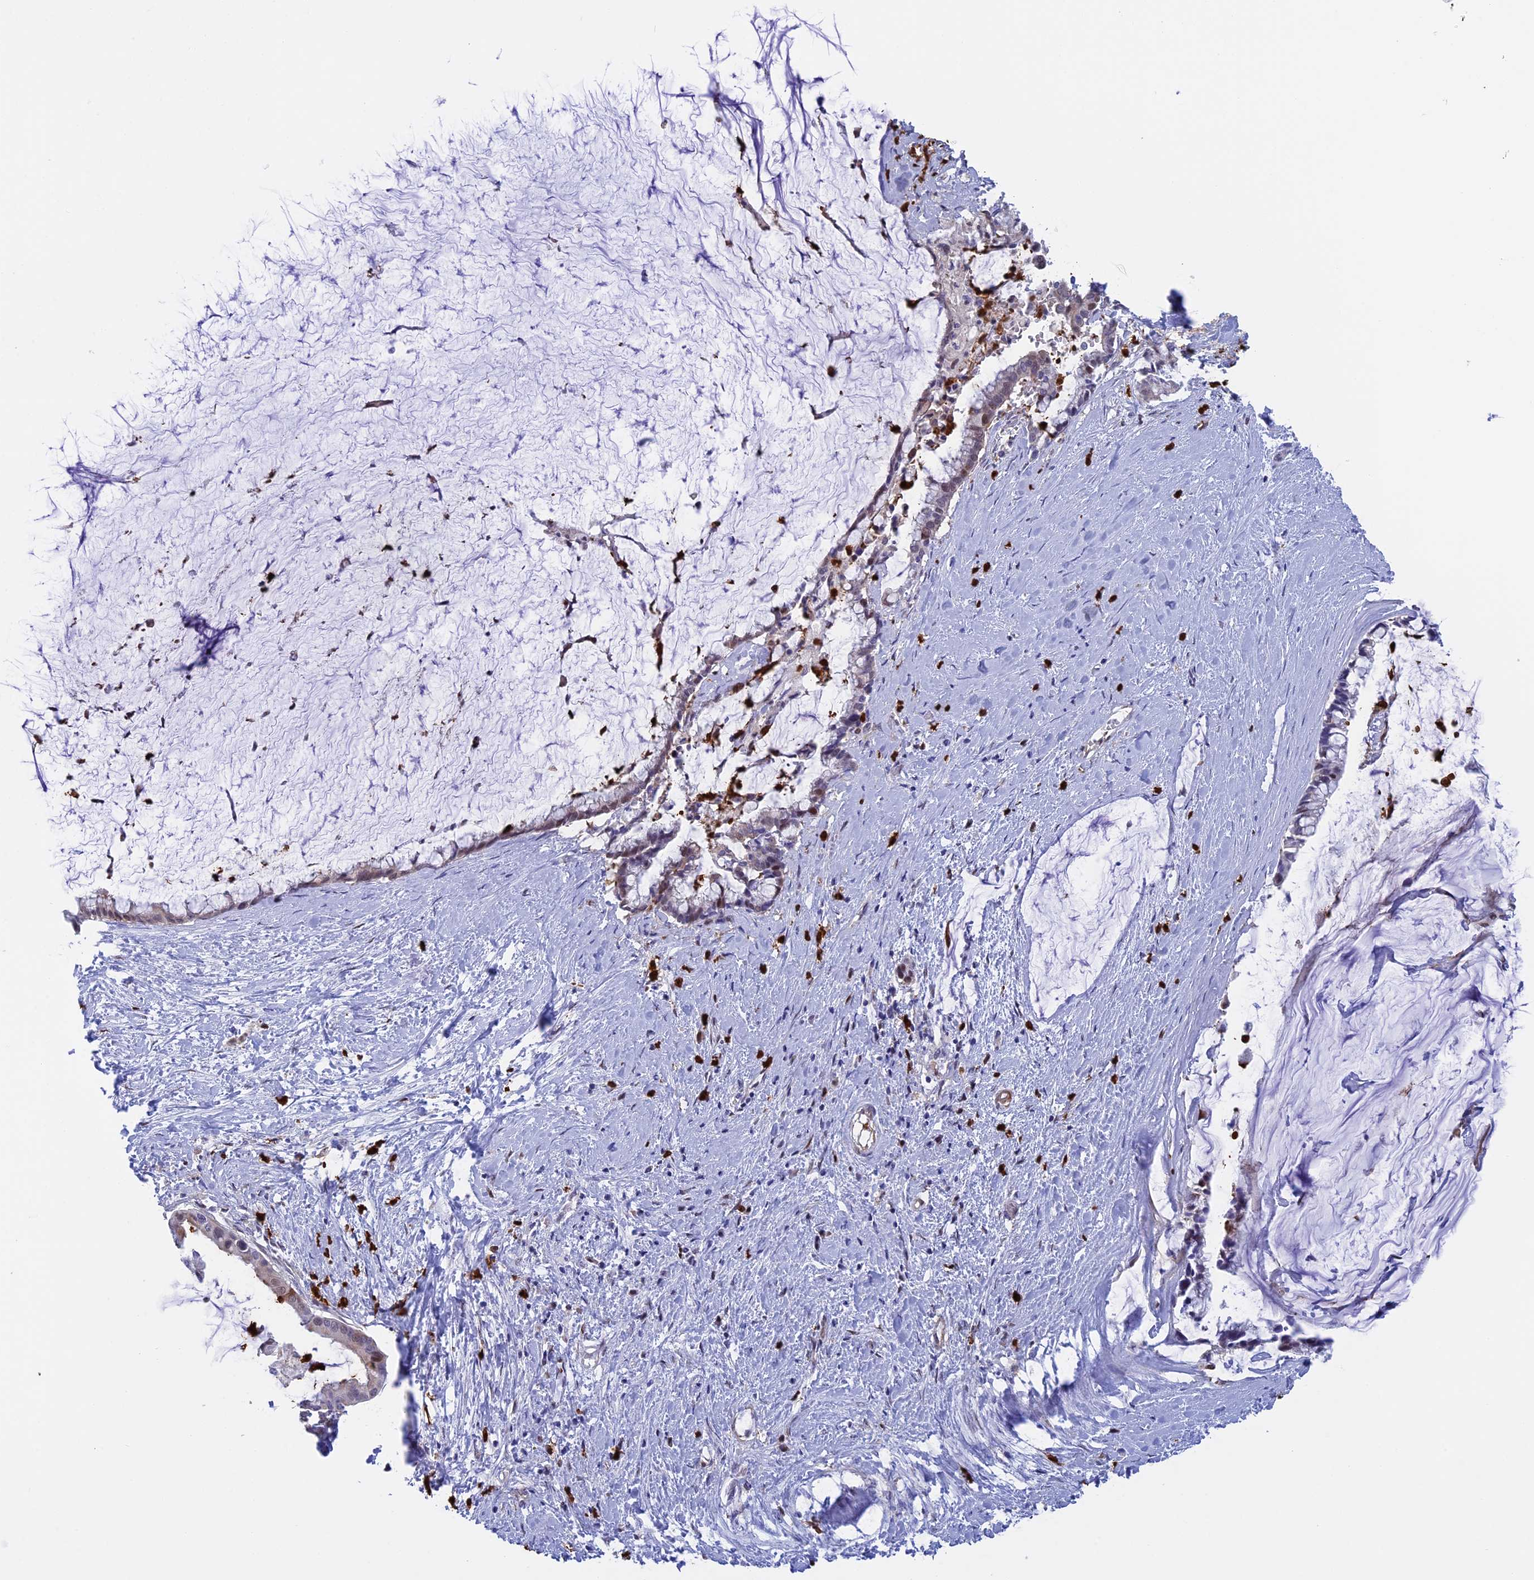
{"staining": {"intensity": "weak", "quantity": "<25%", "location": "nuclear"}, "tissue": "pancreatic cancer", "cell_type": "Tumor cells", "image_type": "cancer", "snomed": [{"axis": "morphology", "description": "Adenocarcinoma, NOS"}, {"axis": "topography", "description": "Pancreas"}], "caption": "IHC micrograph of pancreatic adenocarcinoma stained for a protein (brown), which displays no expression in tumor cells.", "gene": "SLC26A1", "patient": {"sex": "male", "age": 41}}